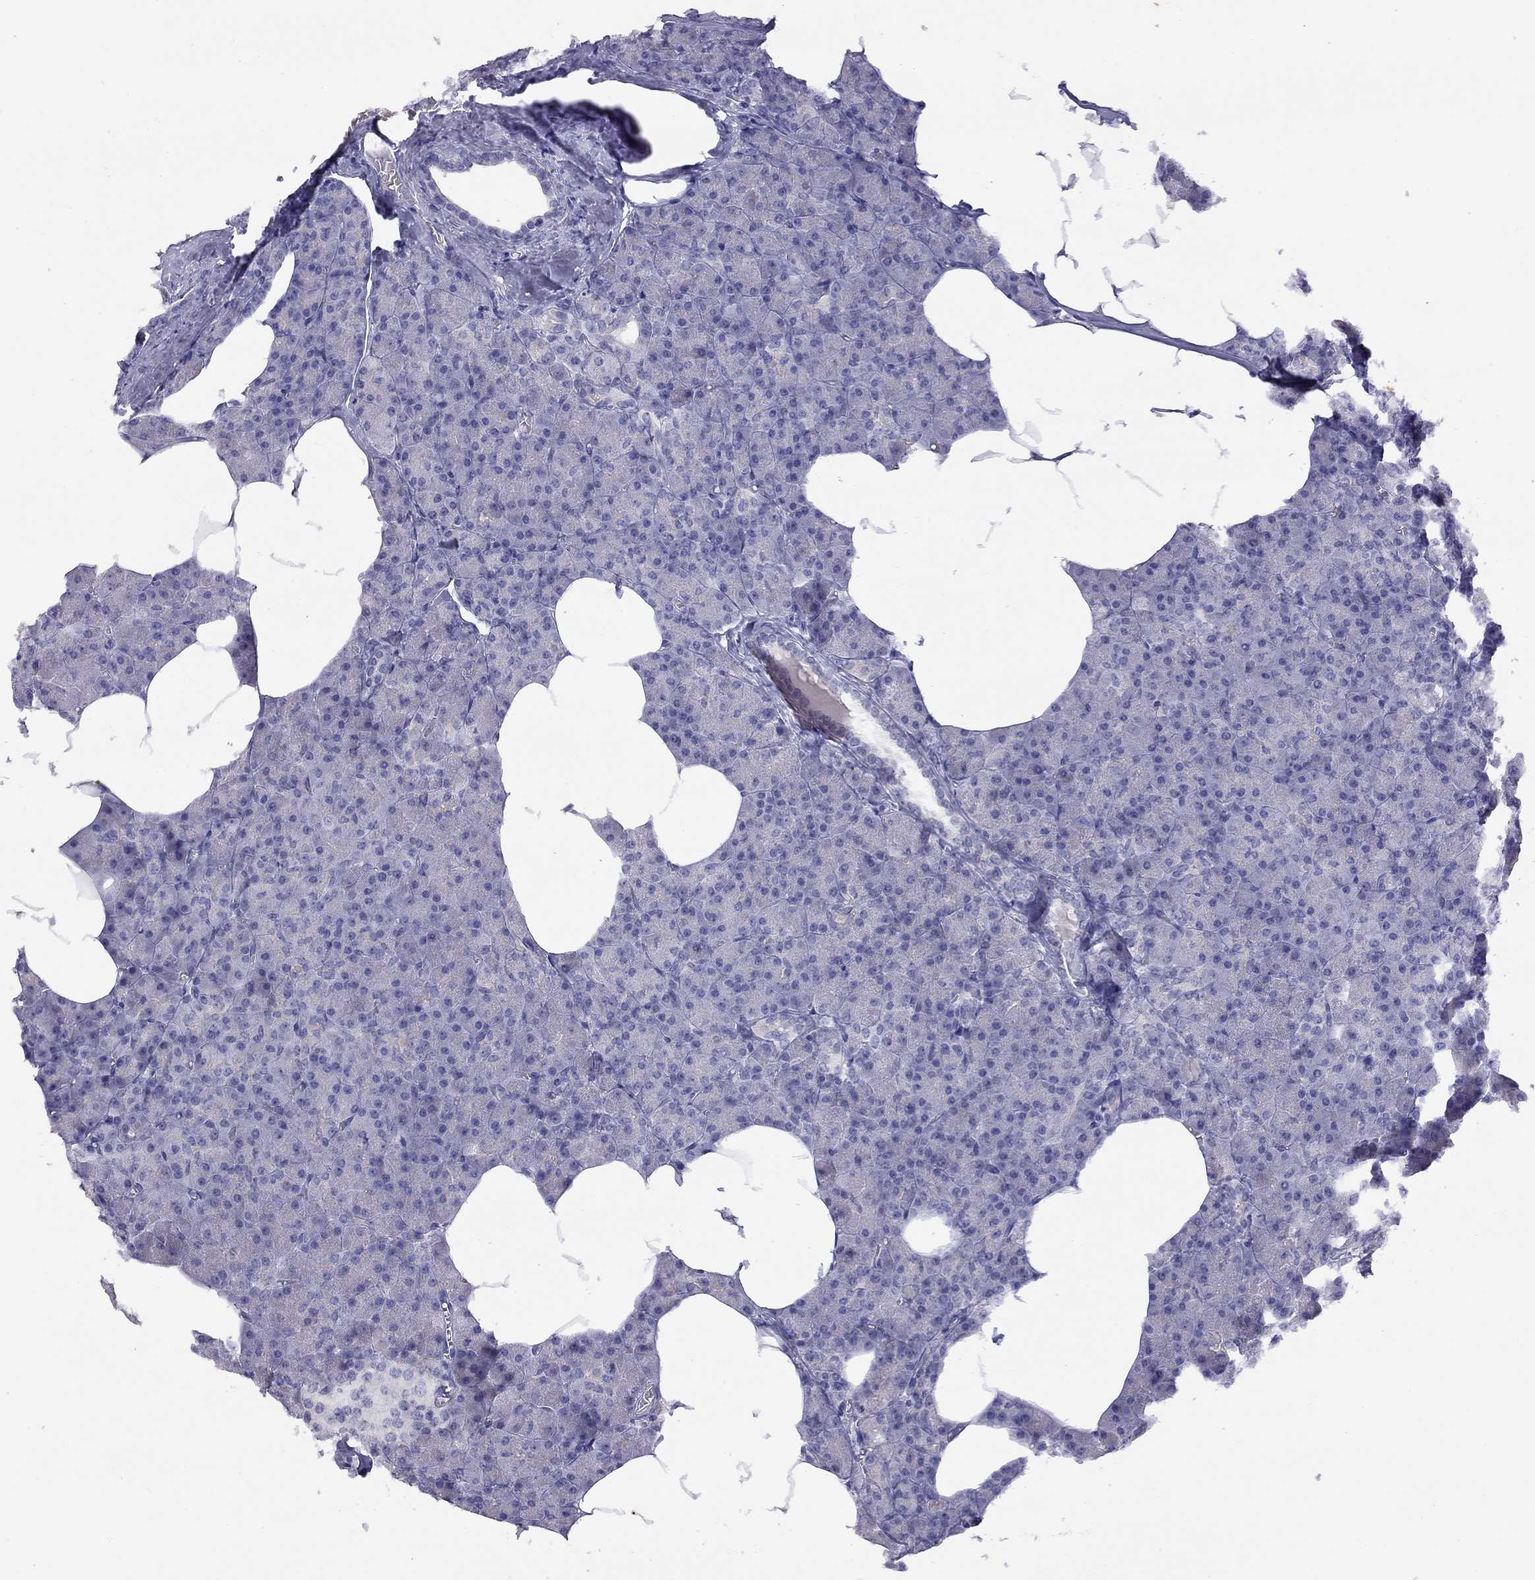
{"staining": {"intensity": "negative", "quantity": "none", "location": "none"}, "tissue": "pancreas", "cell_type": "Exocrine glandular cells", "image_type": "normal", "snomed": [{"axis": "morphology", "description": "Normal tissue, NOS"}, {"axis": "topography", "description": "Pancreas"}], "caption": "Histopathology image shows no protein expression in exocrine glandular cells of benign pancreas. Nuclei are stained in blue.", "gene": "CPNE4", "patient": {"sex": "female", "age": 45}}